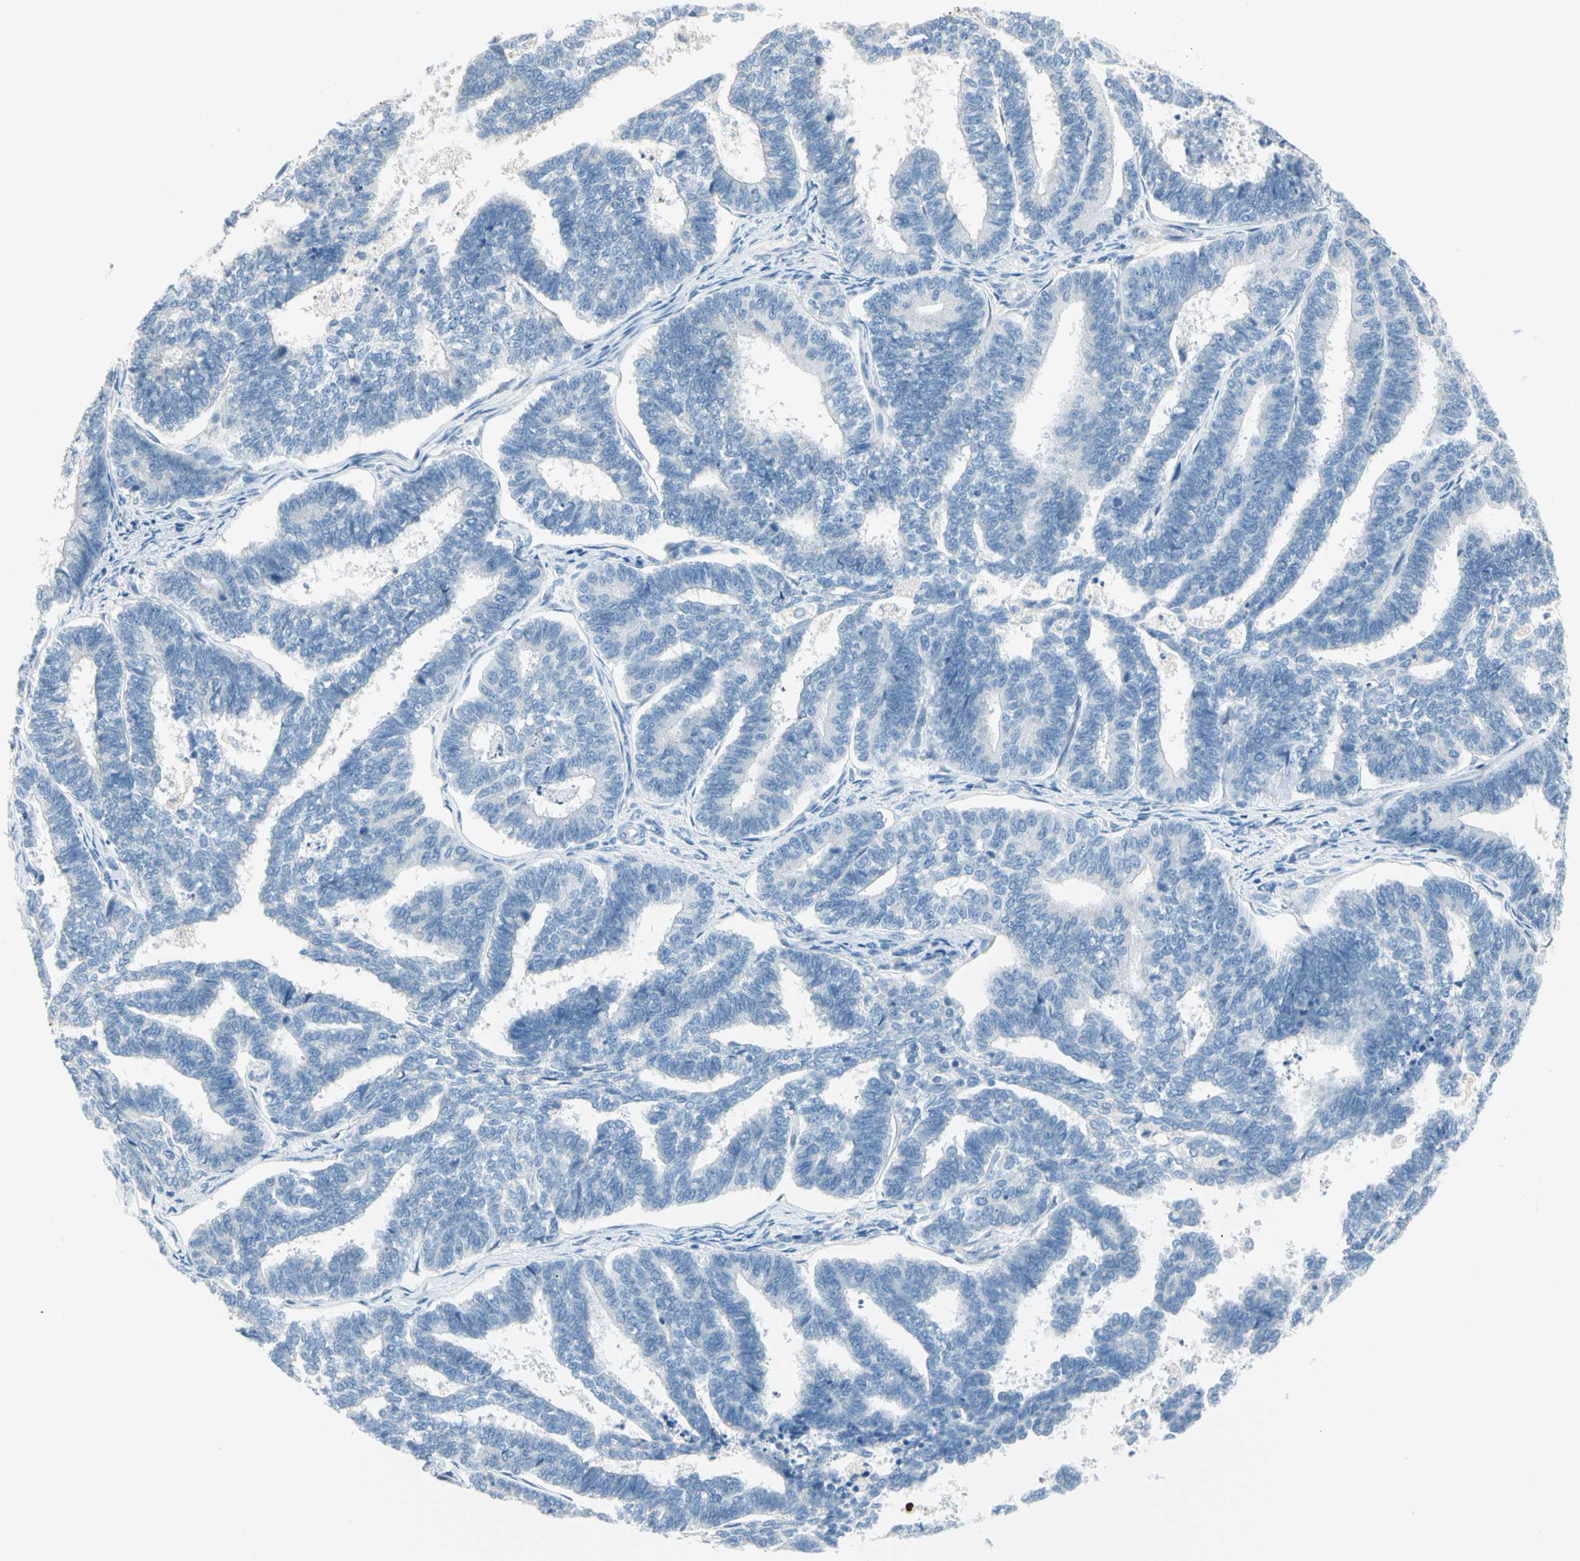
{"staining": {"intensity": "negative", "quantity": "none", "location": "none"}, "tissue": "endometrial cancer", "cell_type": "Tumor cells", "image_type": "cancer", "snomed": [{"axis": "morphology", "description": "Adenocarcinoma, NOS"}, {"axis": "topography", "description": "Endometrium"}], "caption": "An image of human adenocarcinoma (endometrial) is negative for staining in tumor cells.", "gene": "STK40", "patient": {"sex": "female", "age": 70}}